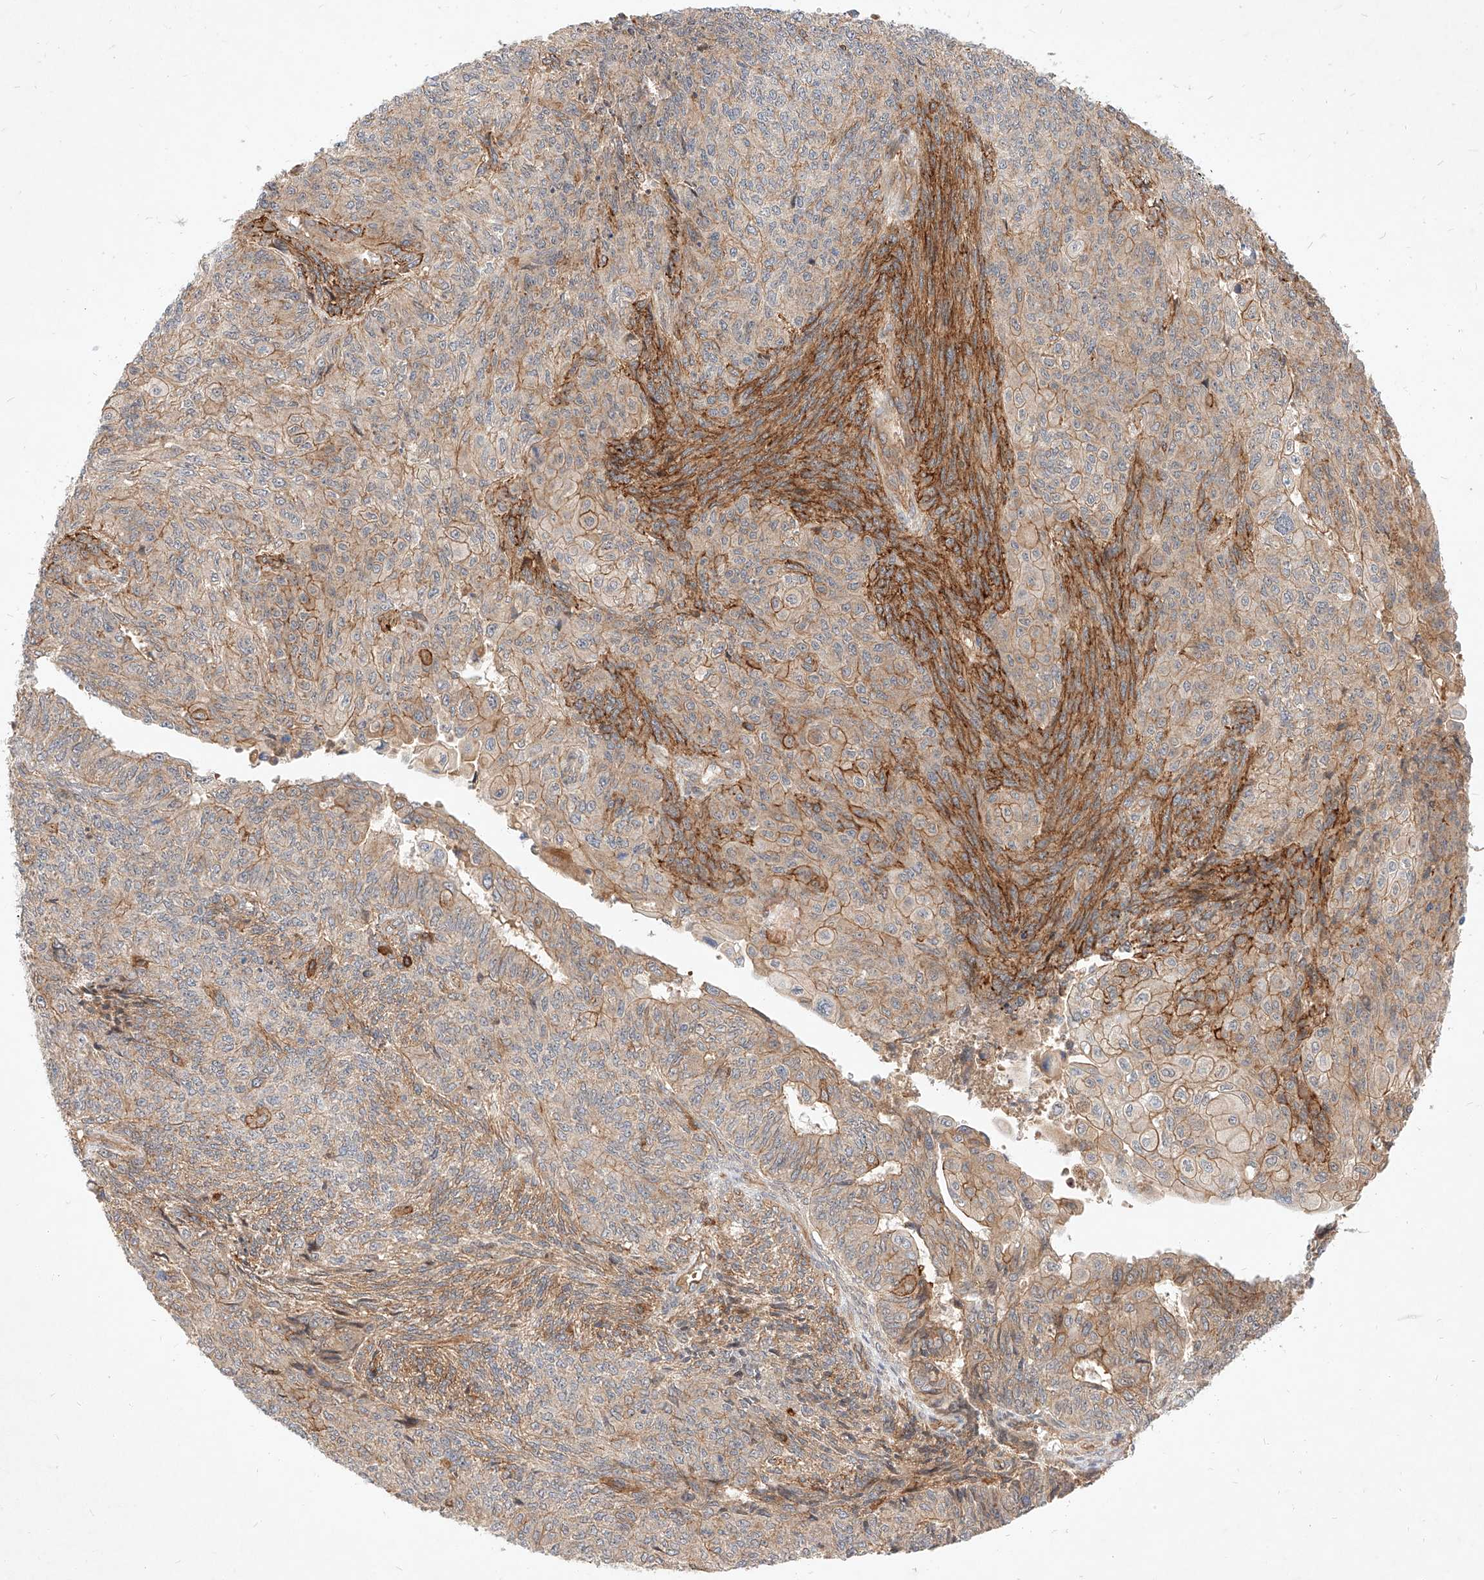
{"staining": {"intensity": "weak", "quantity": "25%-75%", "location": "cytoplasmic/membranous"}, "tissue": "endometrial cancer", "cell_type": "Tumor cells", "image_type": "cancer", "snomed": [{"axis": "morphology", "description": "Adenocarcinoma, NOS"}, {"axis": "topography", "description": "Endometrium"}], "caption": "Endometrial cancer stained with immunohistochemistry reveals weak cytoplasmic/membranous staining in about 25%-75% of tumor cells.", "gene": "NFAM1", "patient": {"sex": "female", "age": 32}}